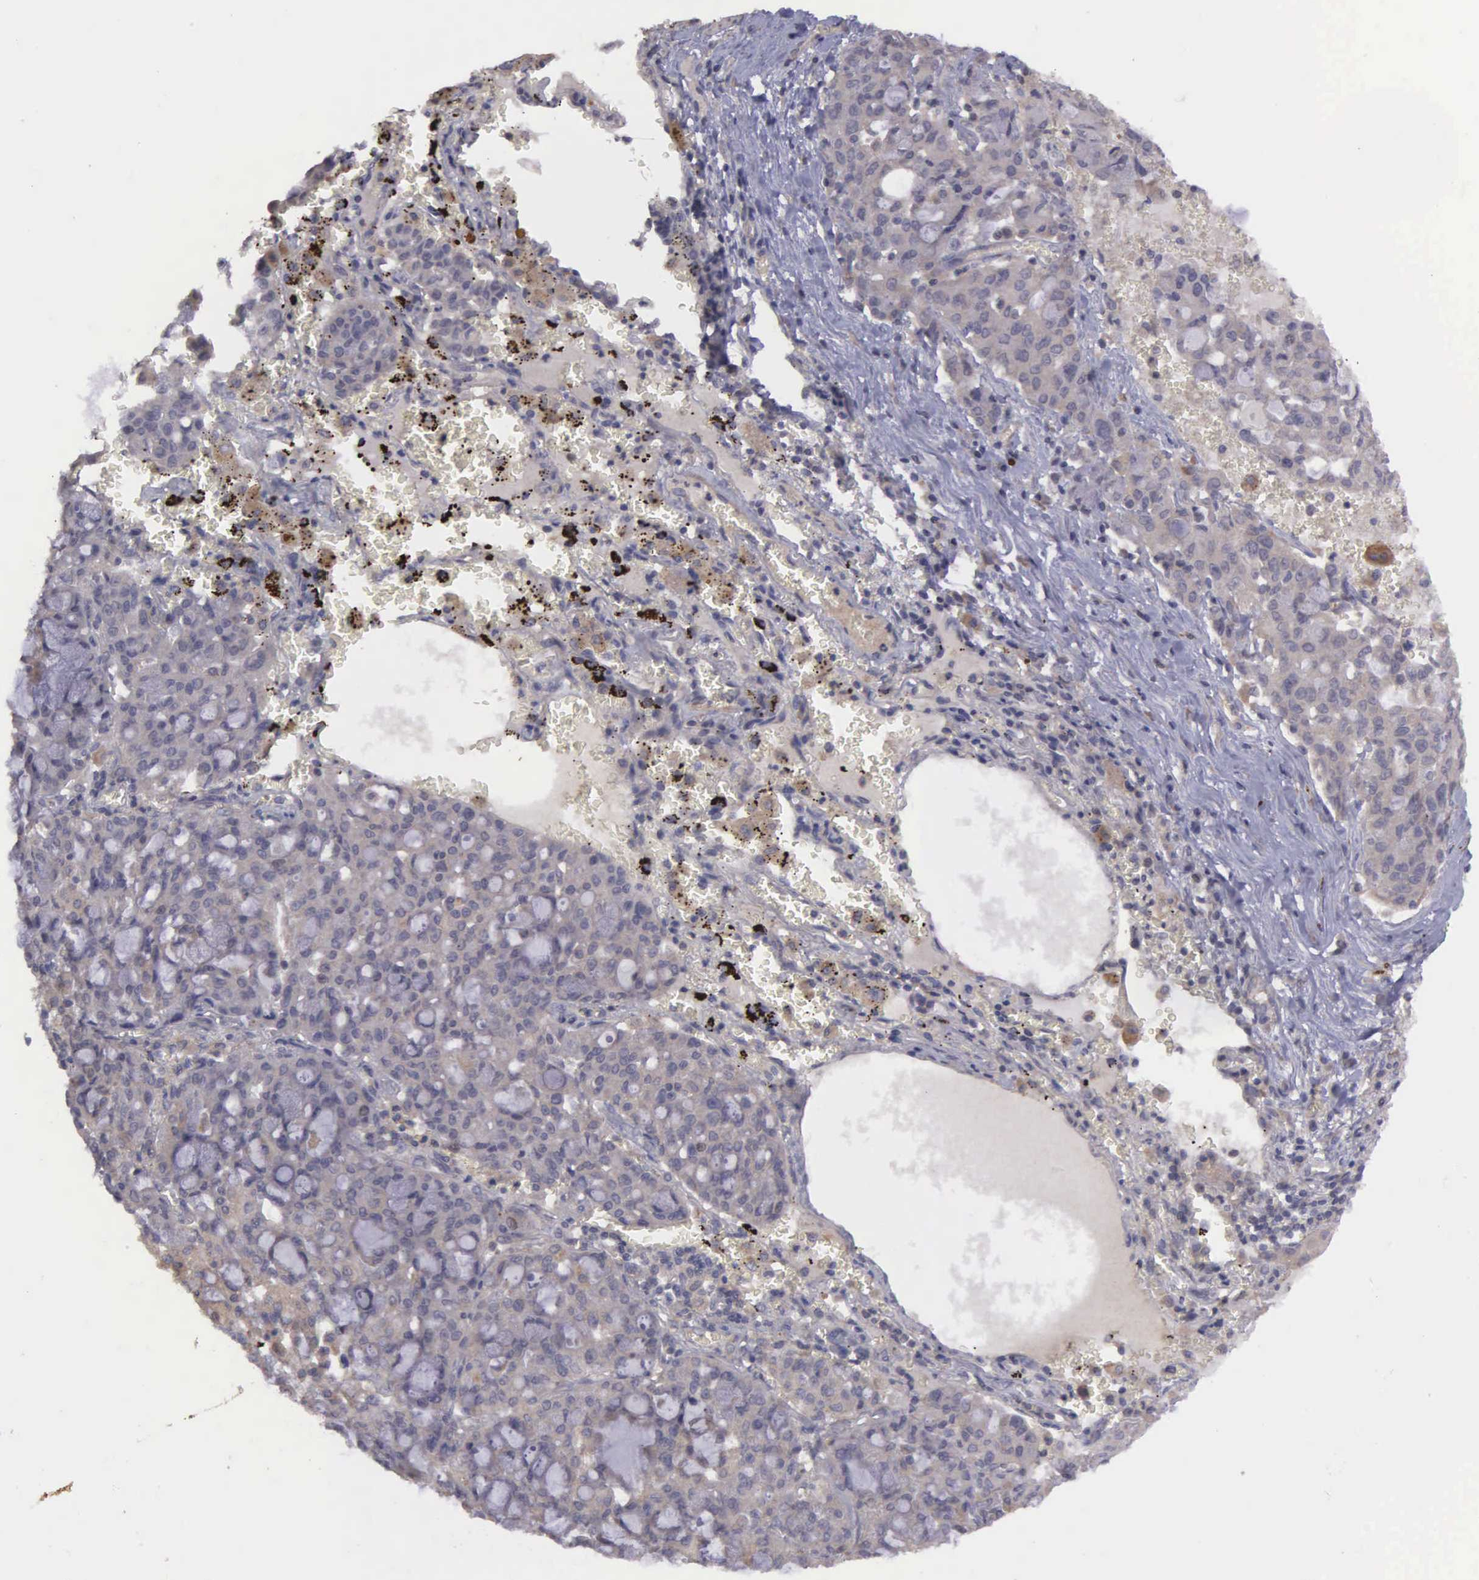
{"staining": {"intensity": "weak", "quantity": ">75%", "location": "cytoplasmic/membranous"}, "tissue": "lung cancer", "cell_type": "Tumor cells", "image_type": "cancer", "snomed": [{"axis": "morphology", "description": "Adenocarcinoma, NOS"}, {"axis": "topography", "description": "Lung"}], "caption": "Brown immunohistochemical staining in human lung cancer (adenocarcinoma) exhibits weak cytoplasmic/membranous positivity in about >75% of tumor cells.", "gene": "RTL10", "patient": {"sex": "female", "age": 44}}